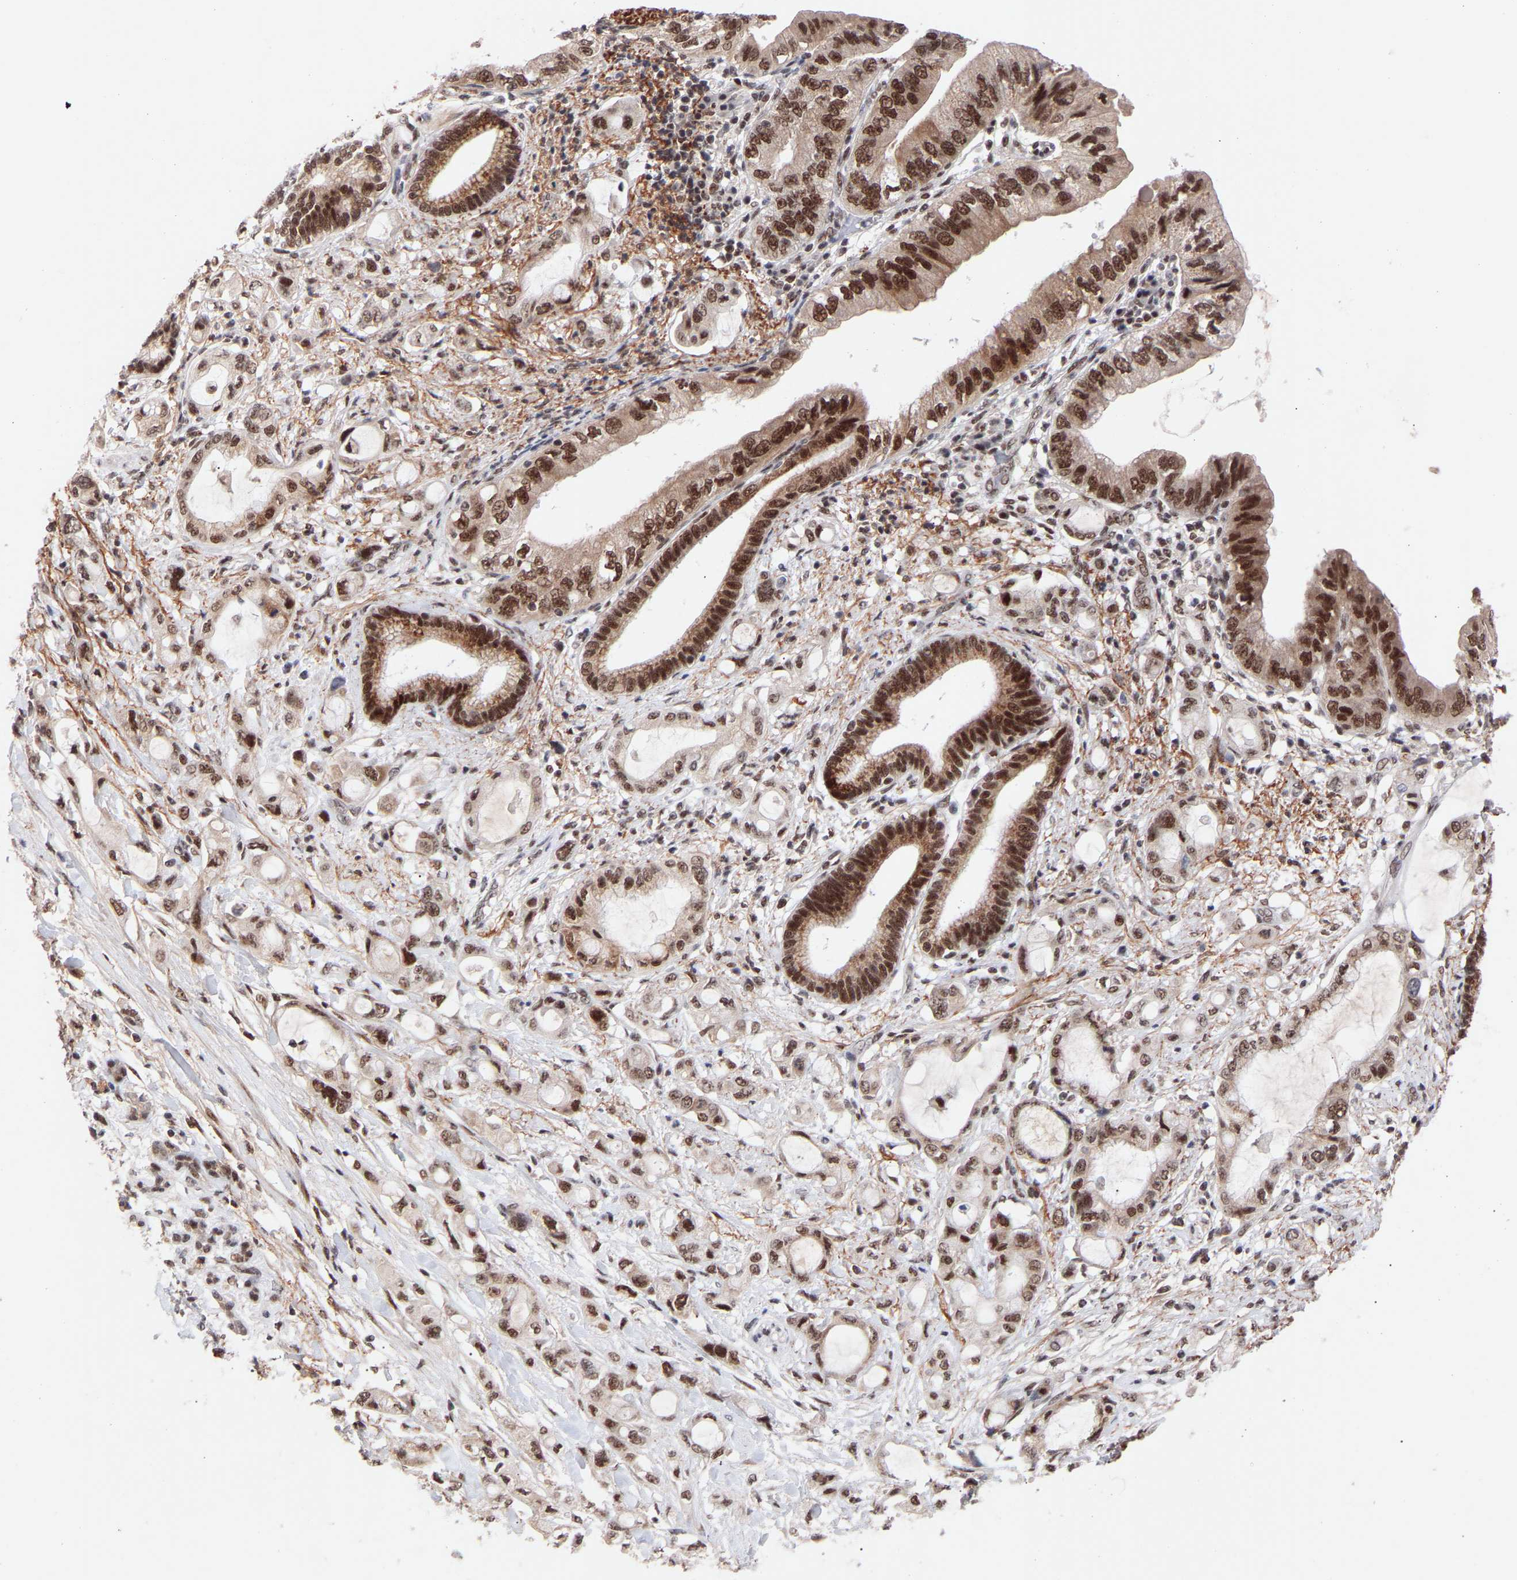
{"staining": {"intensity": "strong", "quantity": ">75%", "location": "nuclear"}, "tissue": "pancreatic cancer", "cell_type": "Tumor cells", "image_type": "cancer", "snomed": [{"axis": "morphology", "description": "Adenocarcinoma, NOS"}, {"axis": "topography", "description": "Pancreas"}], "caption": "IHC of pancreatic adenocarcinoma displays high levels of strong nuclear staining in about >75% of tumor cells.", "gene": "RBM15", "patient": {"sex": "female", "age": 56}}